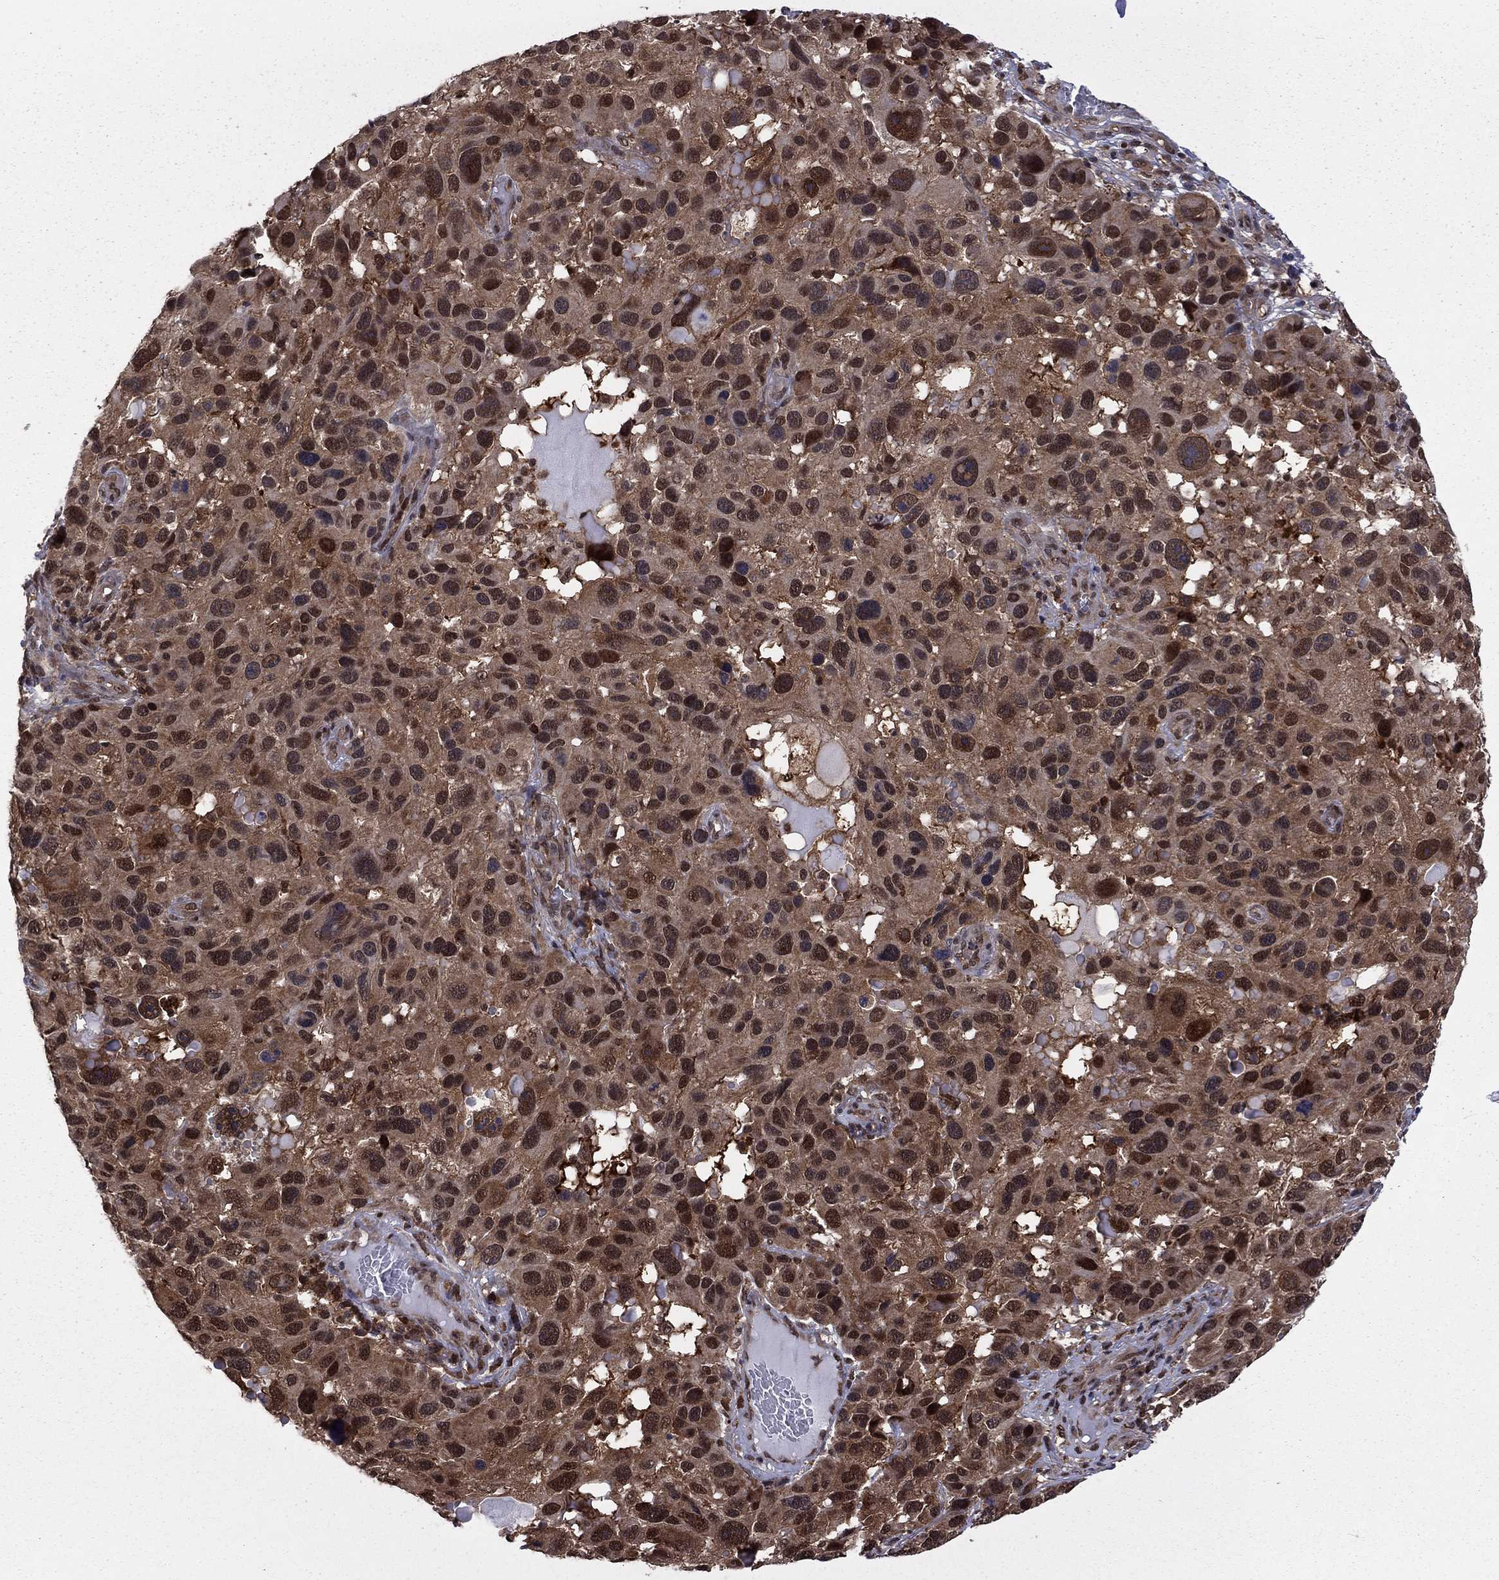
{"staining": {"intensity": "moderate", "quantity": ">75%", "location": "cytoplasmic/membranous,nuclear"}, "tissue": "melanoma", "cell_type": "Tumor cells", "image_type": "cancer", "snomed": [{"axis": "morphology", "description": "Malignant melanoma, NOS"}, {"axis": "topography", "description": "Skin"}], "caption": "Malignant melanoma tissue shows moderate cytoplasmic/membranous and nuclear positivity in approximately >75% of tumor cells", "gene": "PSMD2", "patient": {"sex": "male", "age": 53}}